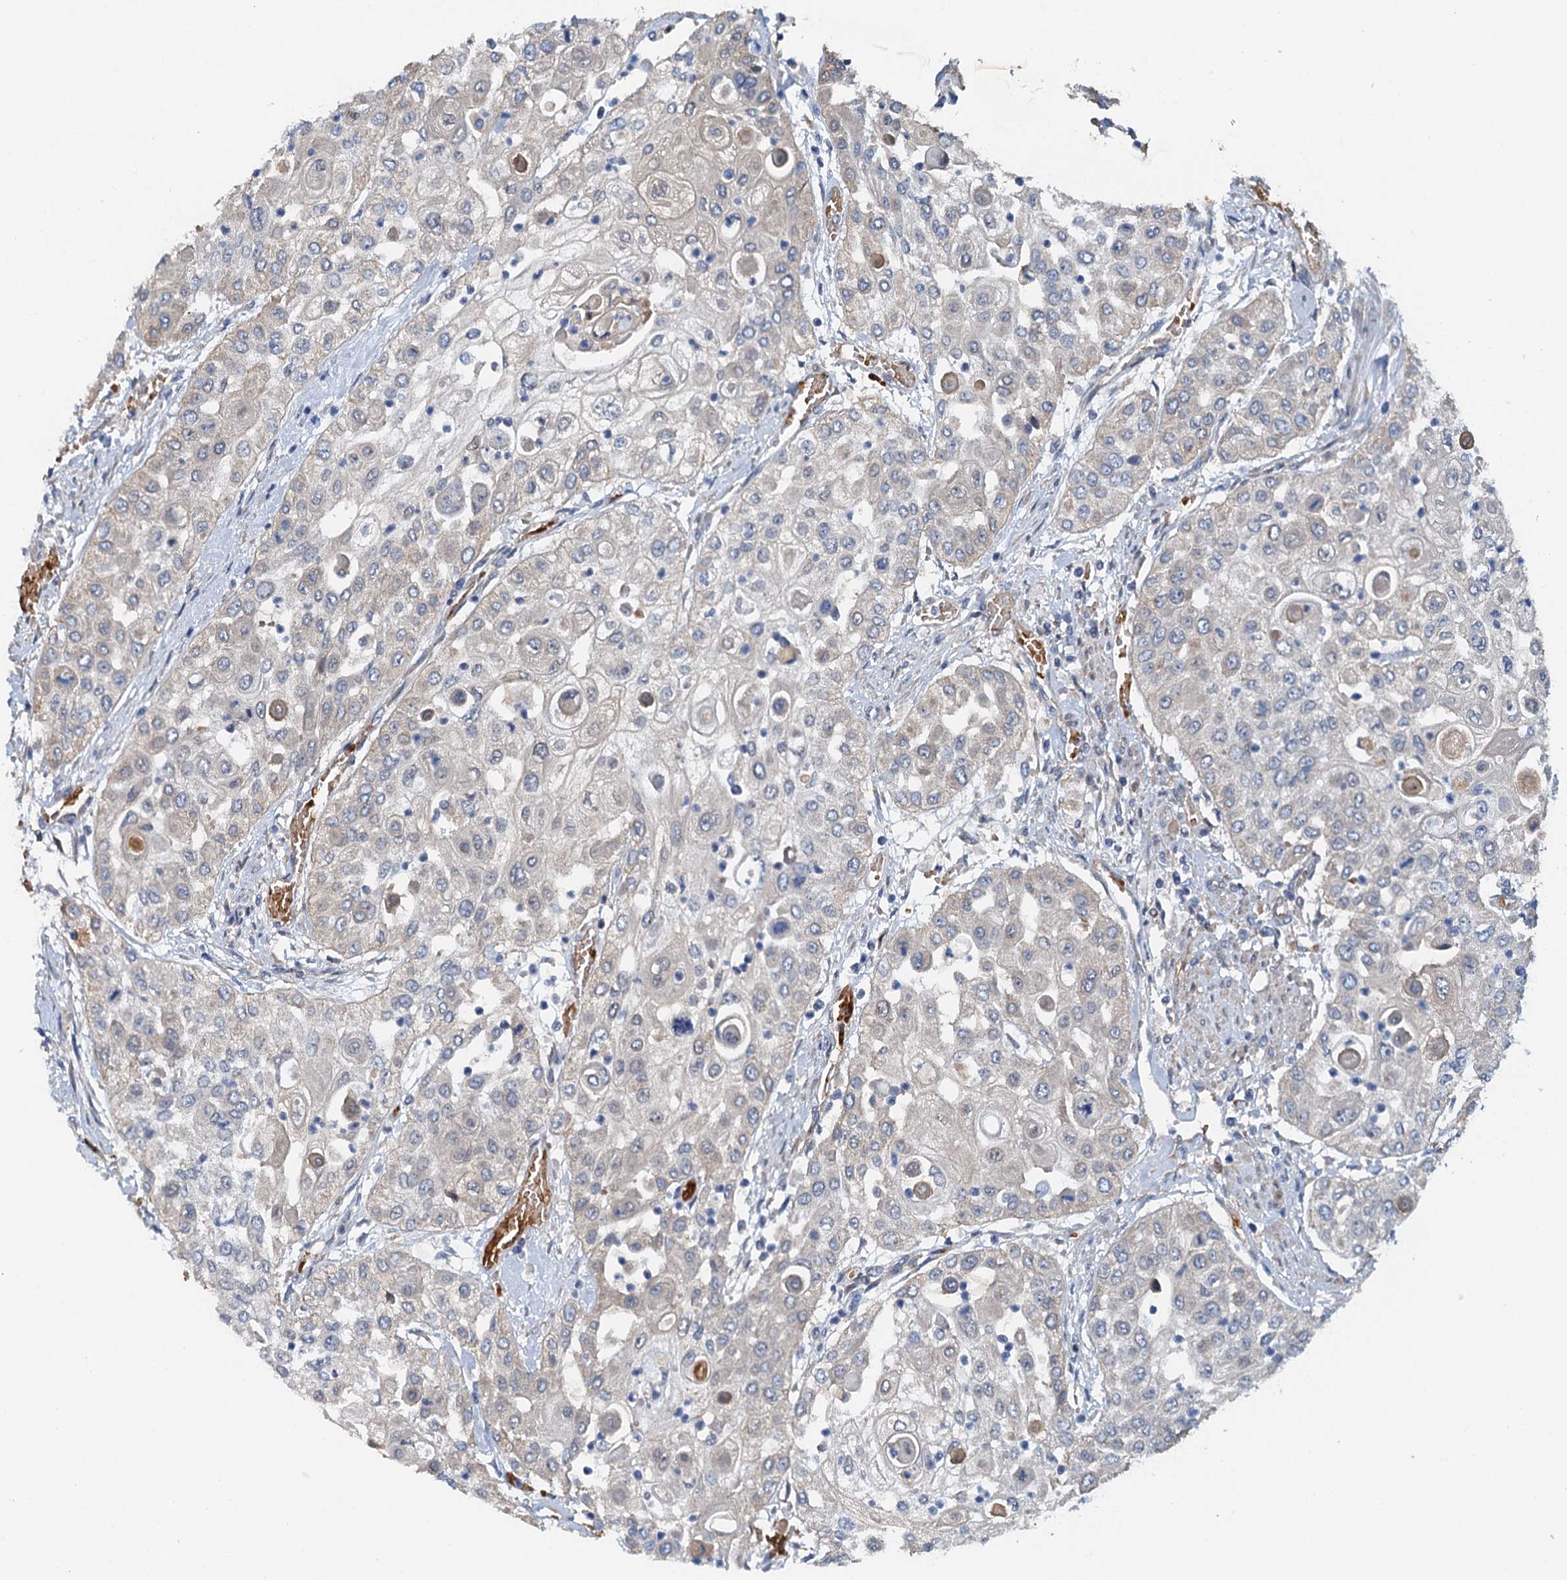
{"staining": {"intensity": "negative", "quantity": "none", "location": "none"}, "tissue": "urothelial cancer", "cell_type": "Tumor cells", "image_type": "cancer", "snomed": [{"axis": "morphology", "description": "Urothelial carcinoma, High grade"}, {"axis": "topography", "description": "Urinary bladder"}], "caption": "Immunohistochemistry histopathology image of neoplastic tissue: high-grade urothelial carcinoma stained with DAB shows no significant protein positivity in tumor cells.", "gene": "ROGDI", "patient": {"sex": "female", "age": 79}}